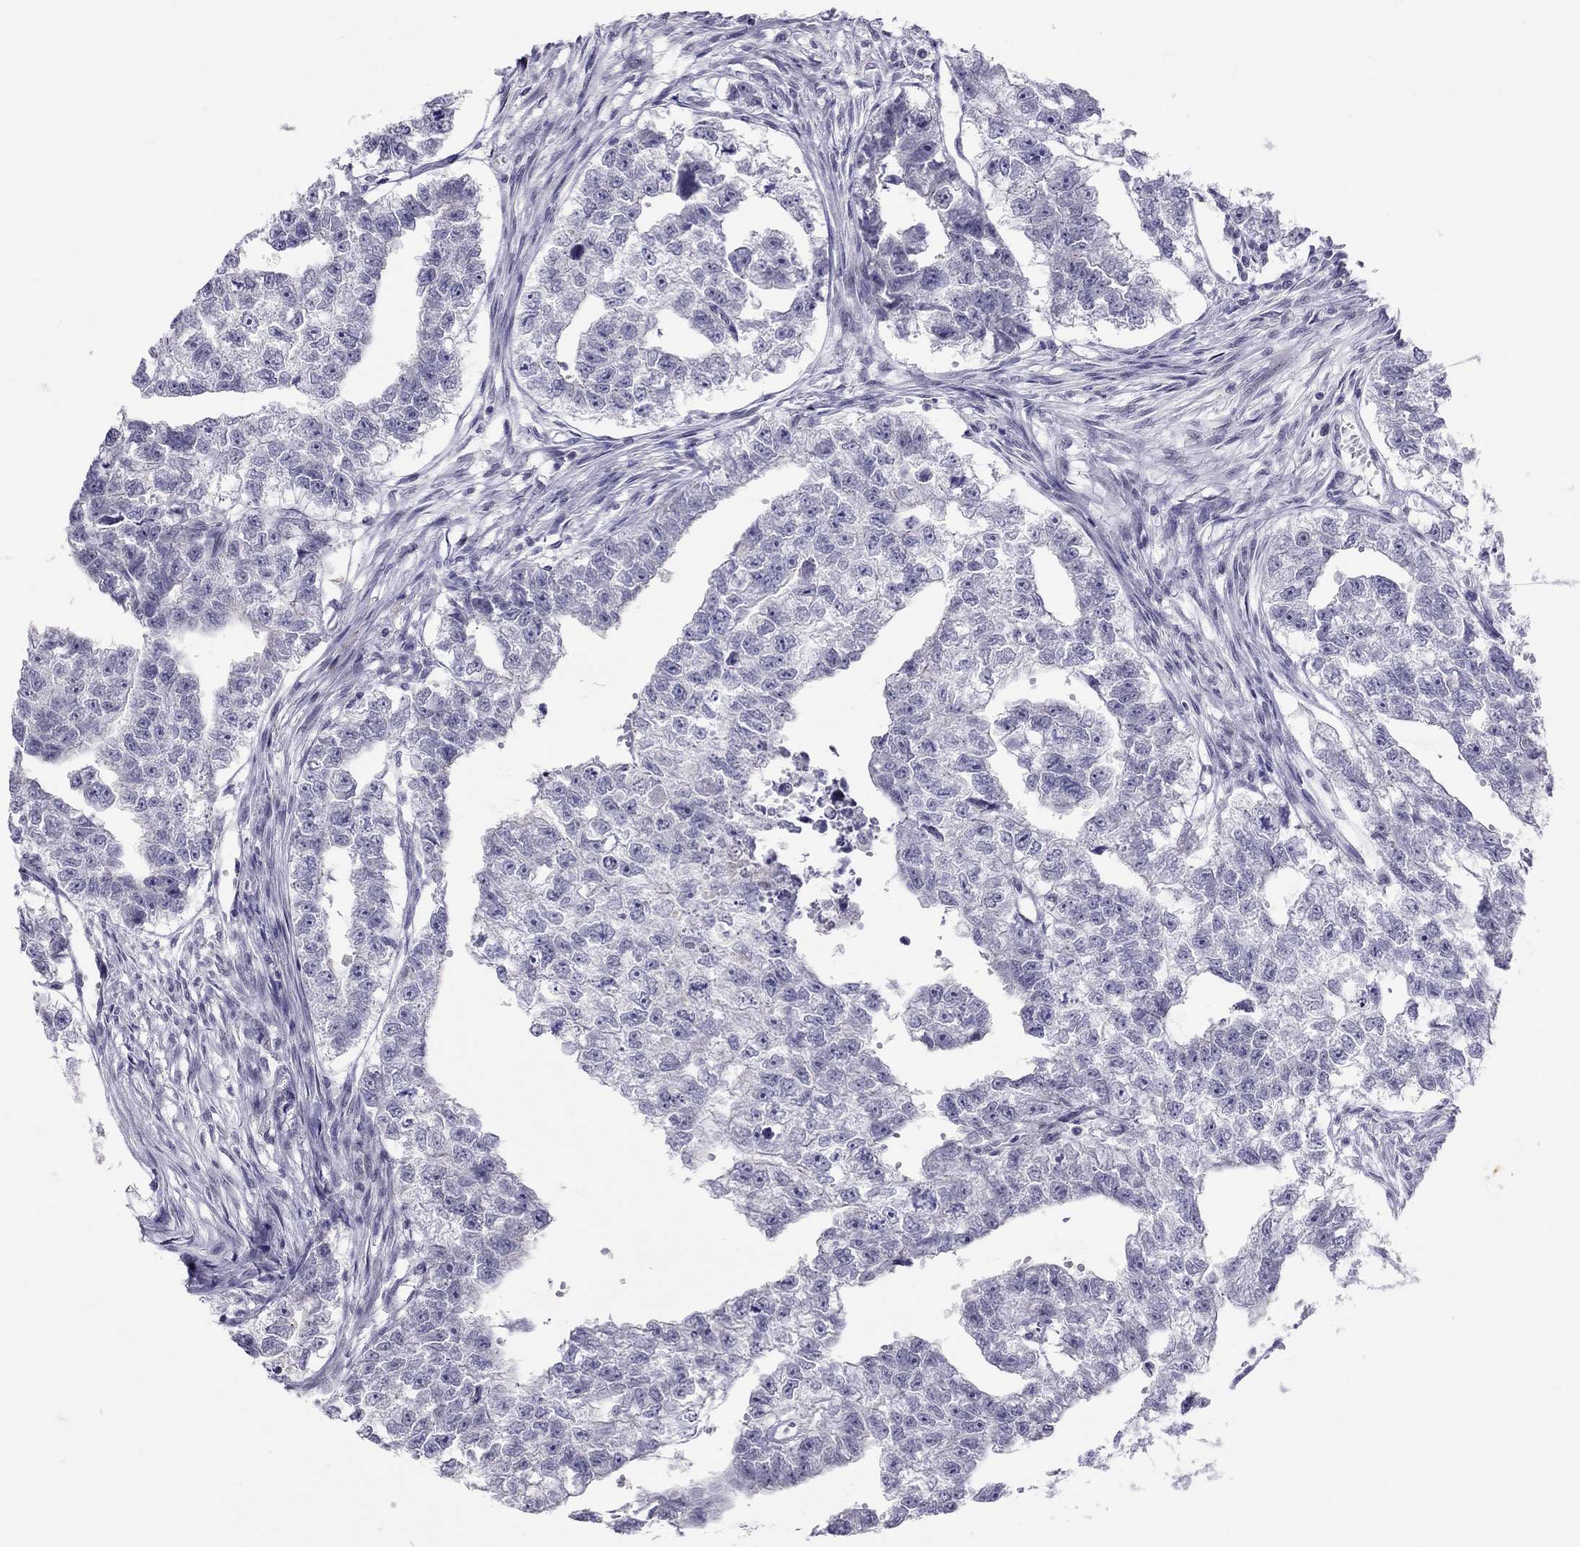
{"staining": {"intensity": "negative", "quantity": "none", "location": "none"}, "tissue": "testis cancer", "cell_type": "Tumor cells", "image_type": "cancer", "snomed": [{"axis": "morphology", "description": "Carcinoma, Embryonal, NOS"}, {"axis": "morphology", "description": "Teratoma, malignant, NOS"}, {"axis": "topography", "description": "Testis"}], "caption": "Immunohistochemistry (IHC) of testis cancer (embryonal carcinoma) exhibits no staining in tumor cells.", "gene": "JHY", "patient": {"sex": "male", "age": 44}}